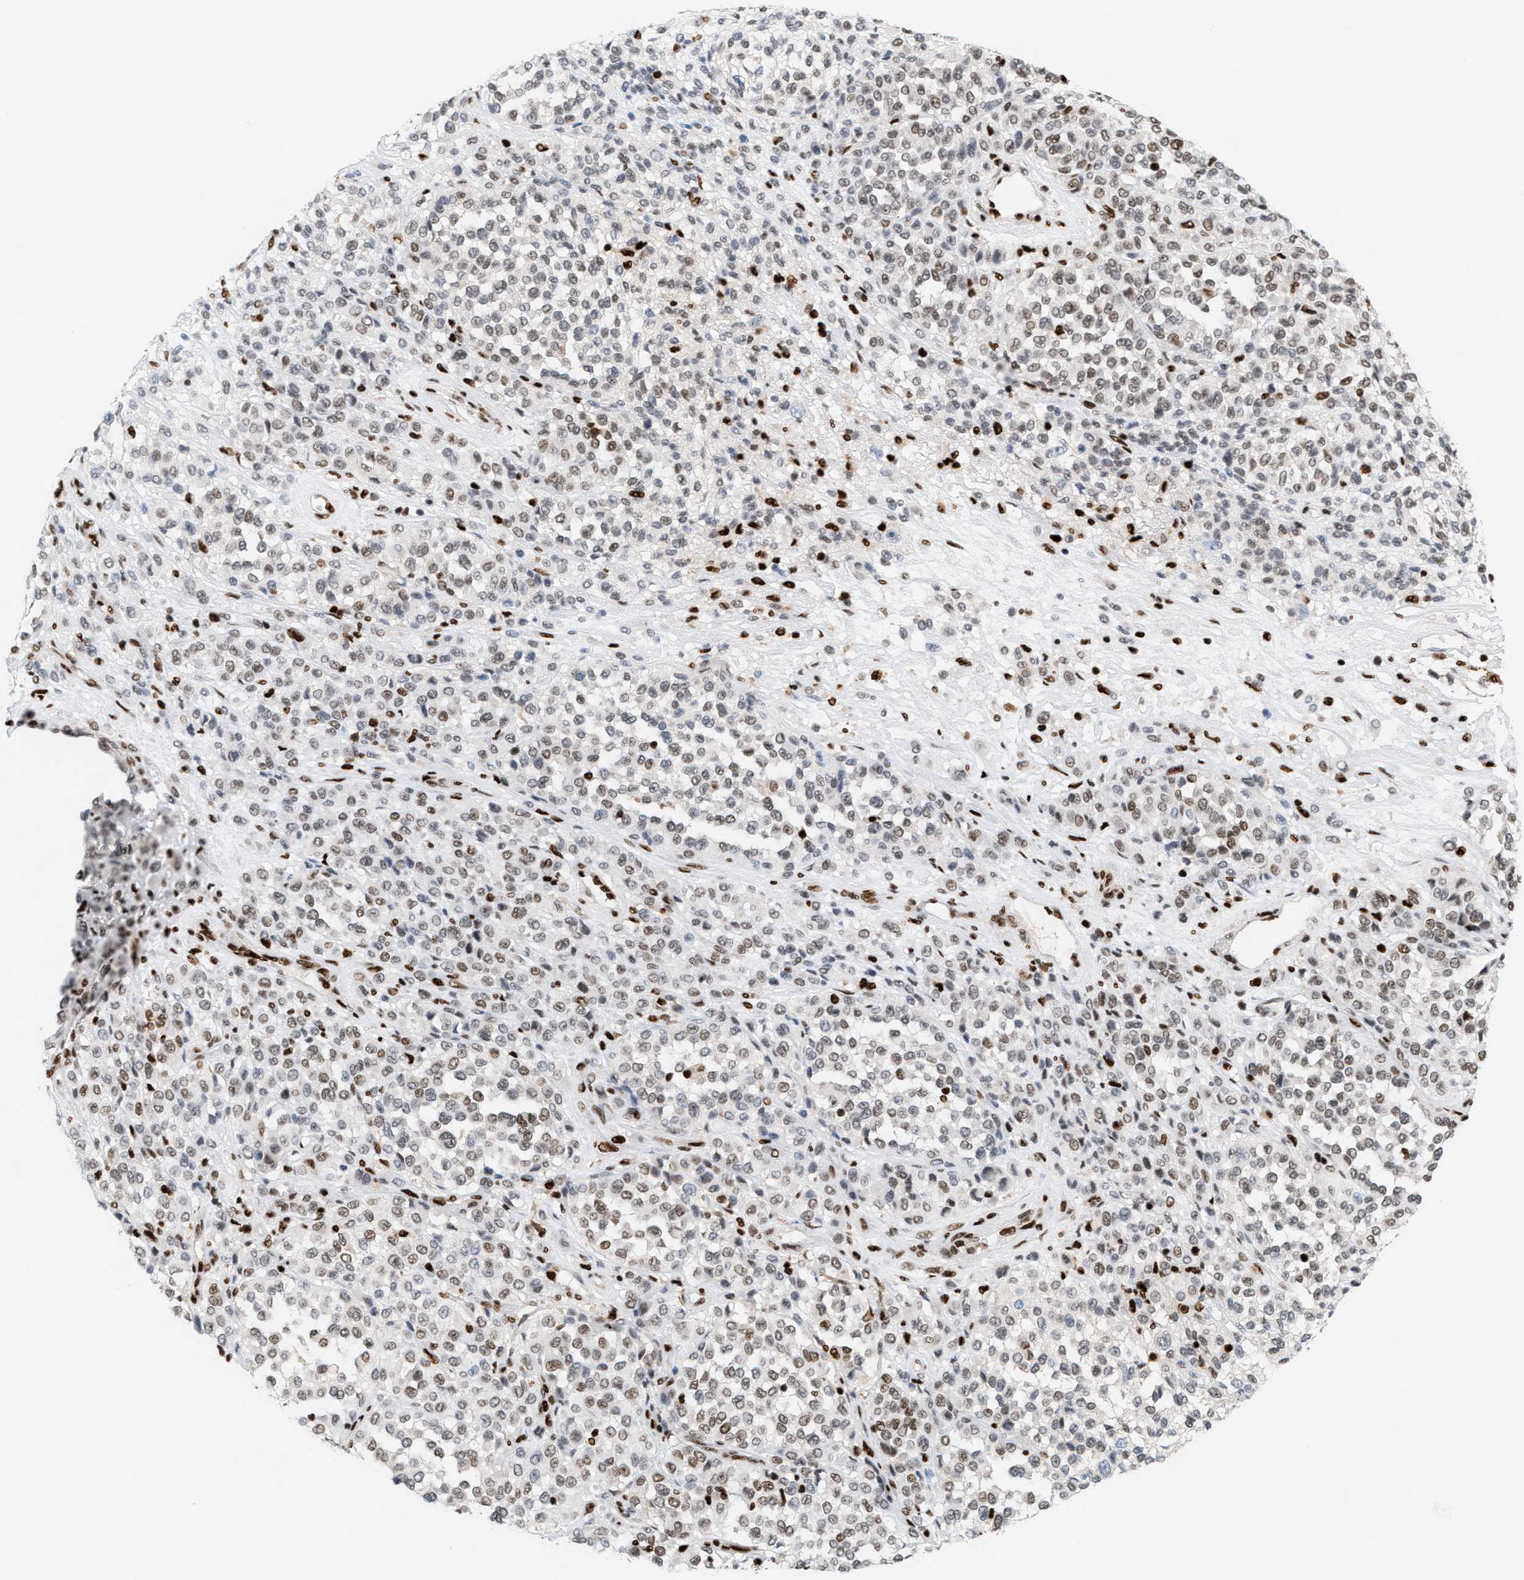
{"staining": {"intensity": "weak", "quantity": "25%-75%", "location": "nuclear"}, "tissue": "melanoma", "cell_type": "Tumor cells", "image_type": "cancer", "snomed": [{"axis": "morphology", "description": "Malignant melanoma, Metastatic site"}, {"axis": "topography", "description": "Pancreas"}], "caption": "Approximately 25%-75% of tumor cells in malignant melanoma (metastatic site) exhibit weak nuclear protein positivity as visualized by brown immunohistochemical staining.", "gene": "RNASEK-C17orf49", "patient": {"sex": "female", "age": 30}}